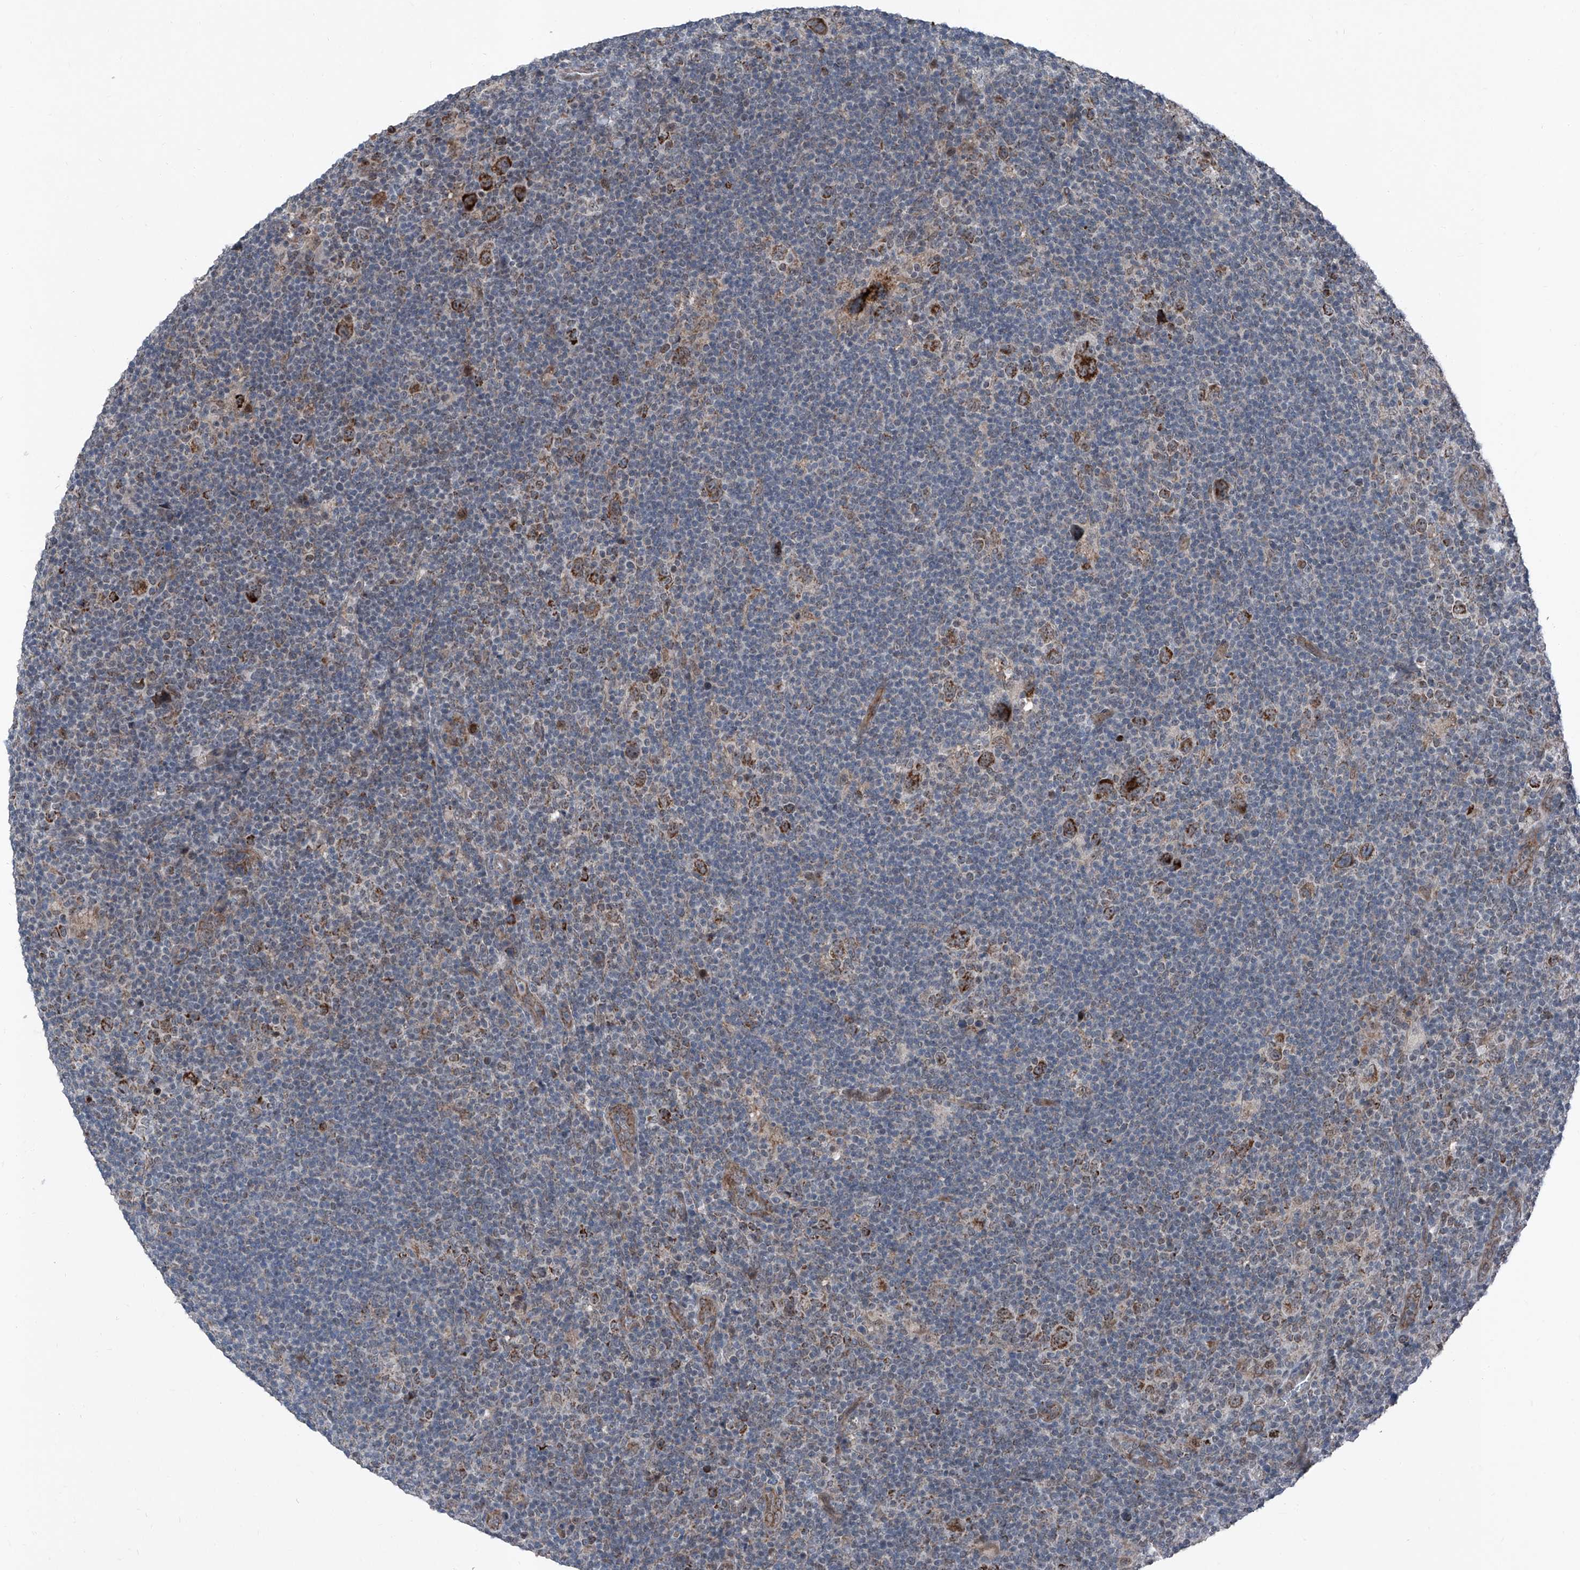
{"staining": {"intensity": "strong", "quantity": ">75%", "location": "cytoplasmic/membranous"}, "tissue": "lymphoma", "cell_type": "Tumor cells", "image_type": "cancer", "snomed": [{"axis": "morphology", "description": "Hodgkin's disease, NOS"}, {"axis": "topography", "description": "Lymph node"}], "caption": "Immunohistochemical staining of Hodgkin's disease shows high levels of strong cytoplasmic/membranous expression in approximately >75% of tumor cells. (DAB IHC, brown staining for protein, blue staining for nuclei).", "gene": "COA7", "patient": {"sex": "female", "age": 57}}